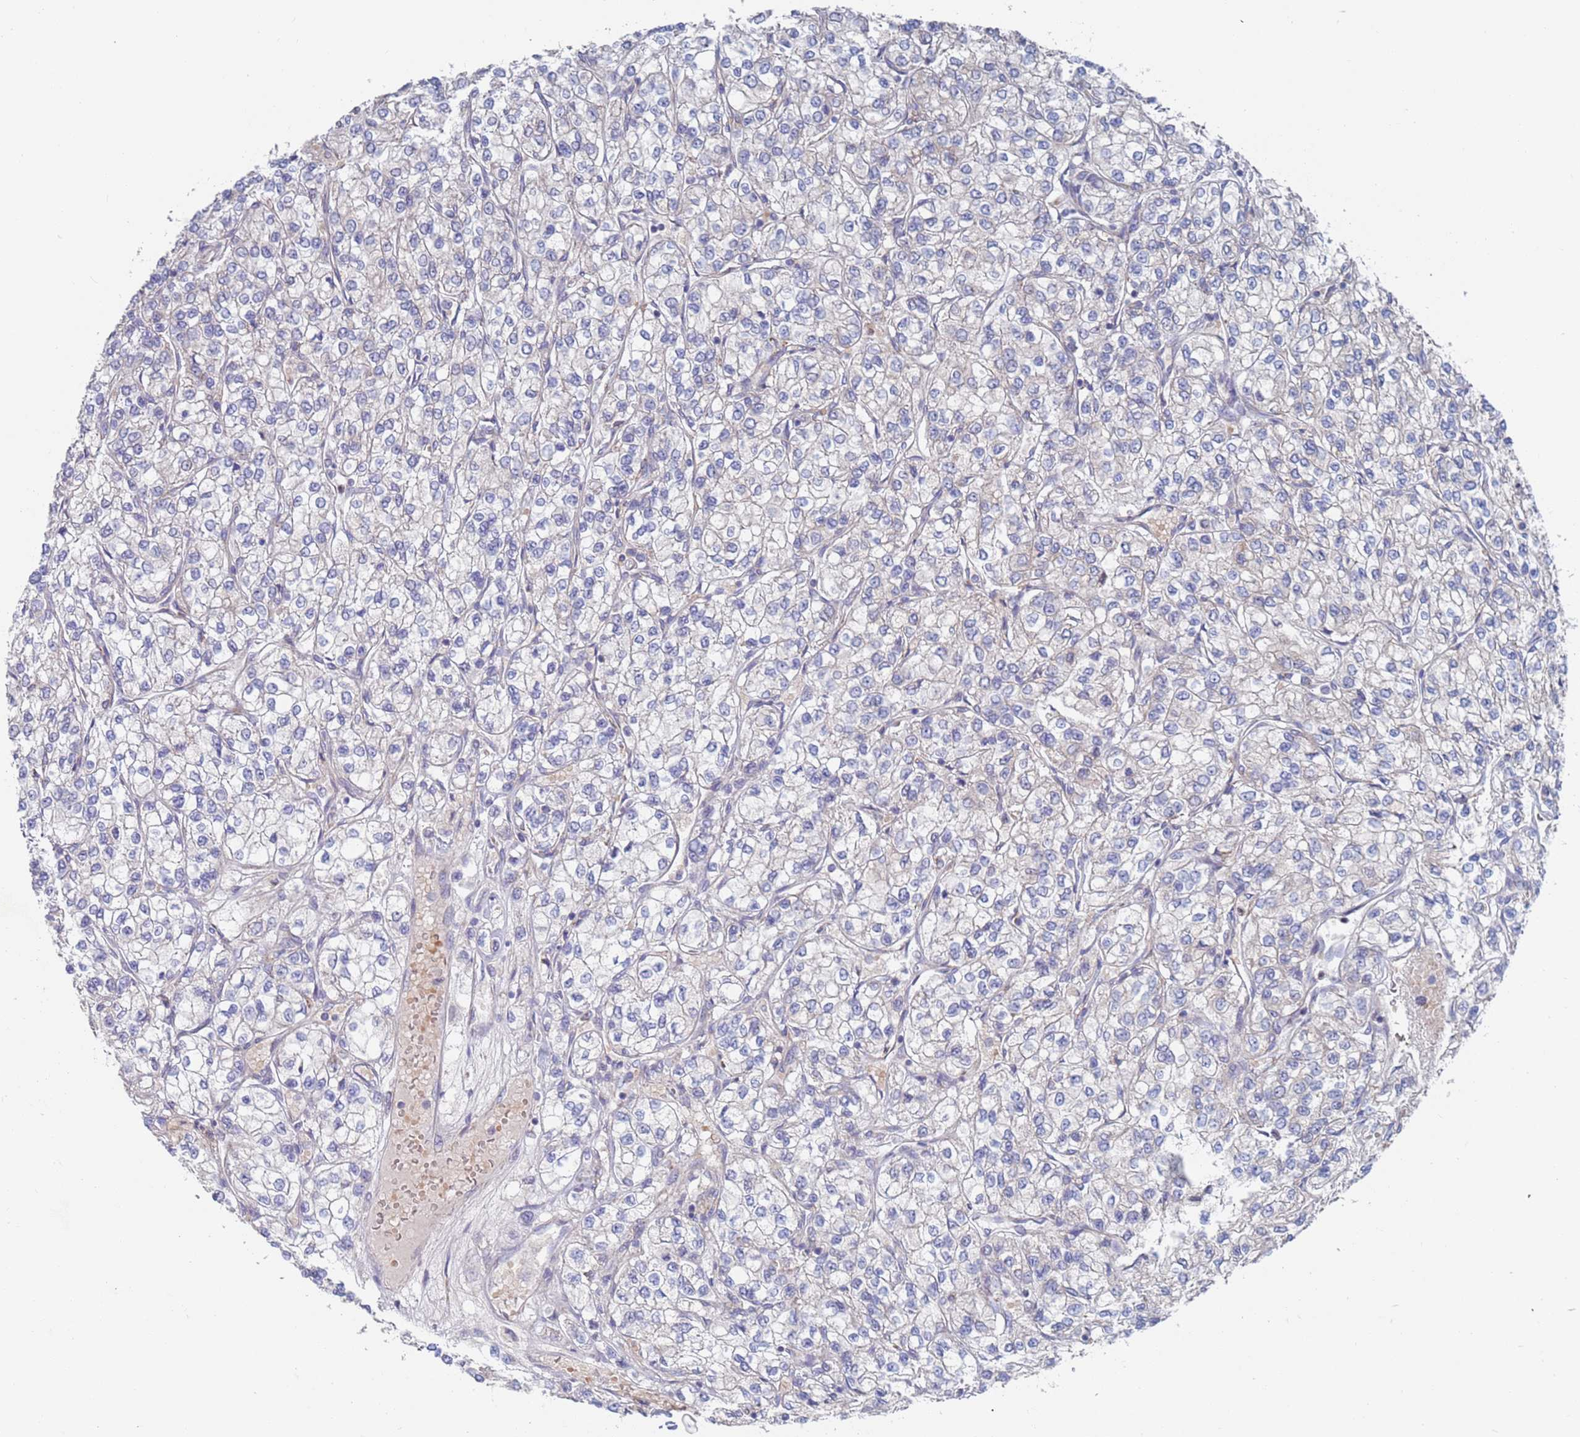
{"staining": {"intensity": "weak", "quantity": "<25%", "location": "cytoplasmic/membranous"}, "tissue": "renal cancer", "cell_type": "Tumor cells", "image_type": "cancer", "snomed": [{"axis": "morphology", "description": "Adenocarcinoma, NOS"}, {"axis": "topography", "description": "Kidney"}], "caption": "Tumor cells are negative for brown protein staining in renal adenocarcinoma.", "gene": "CHCHD6", "patient": {"sex": "male", "age": 80}}